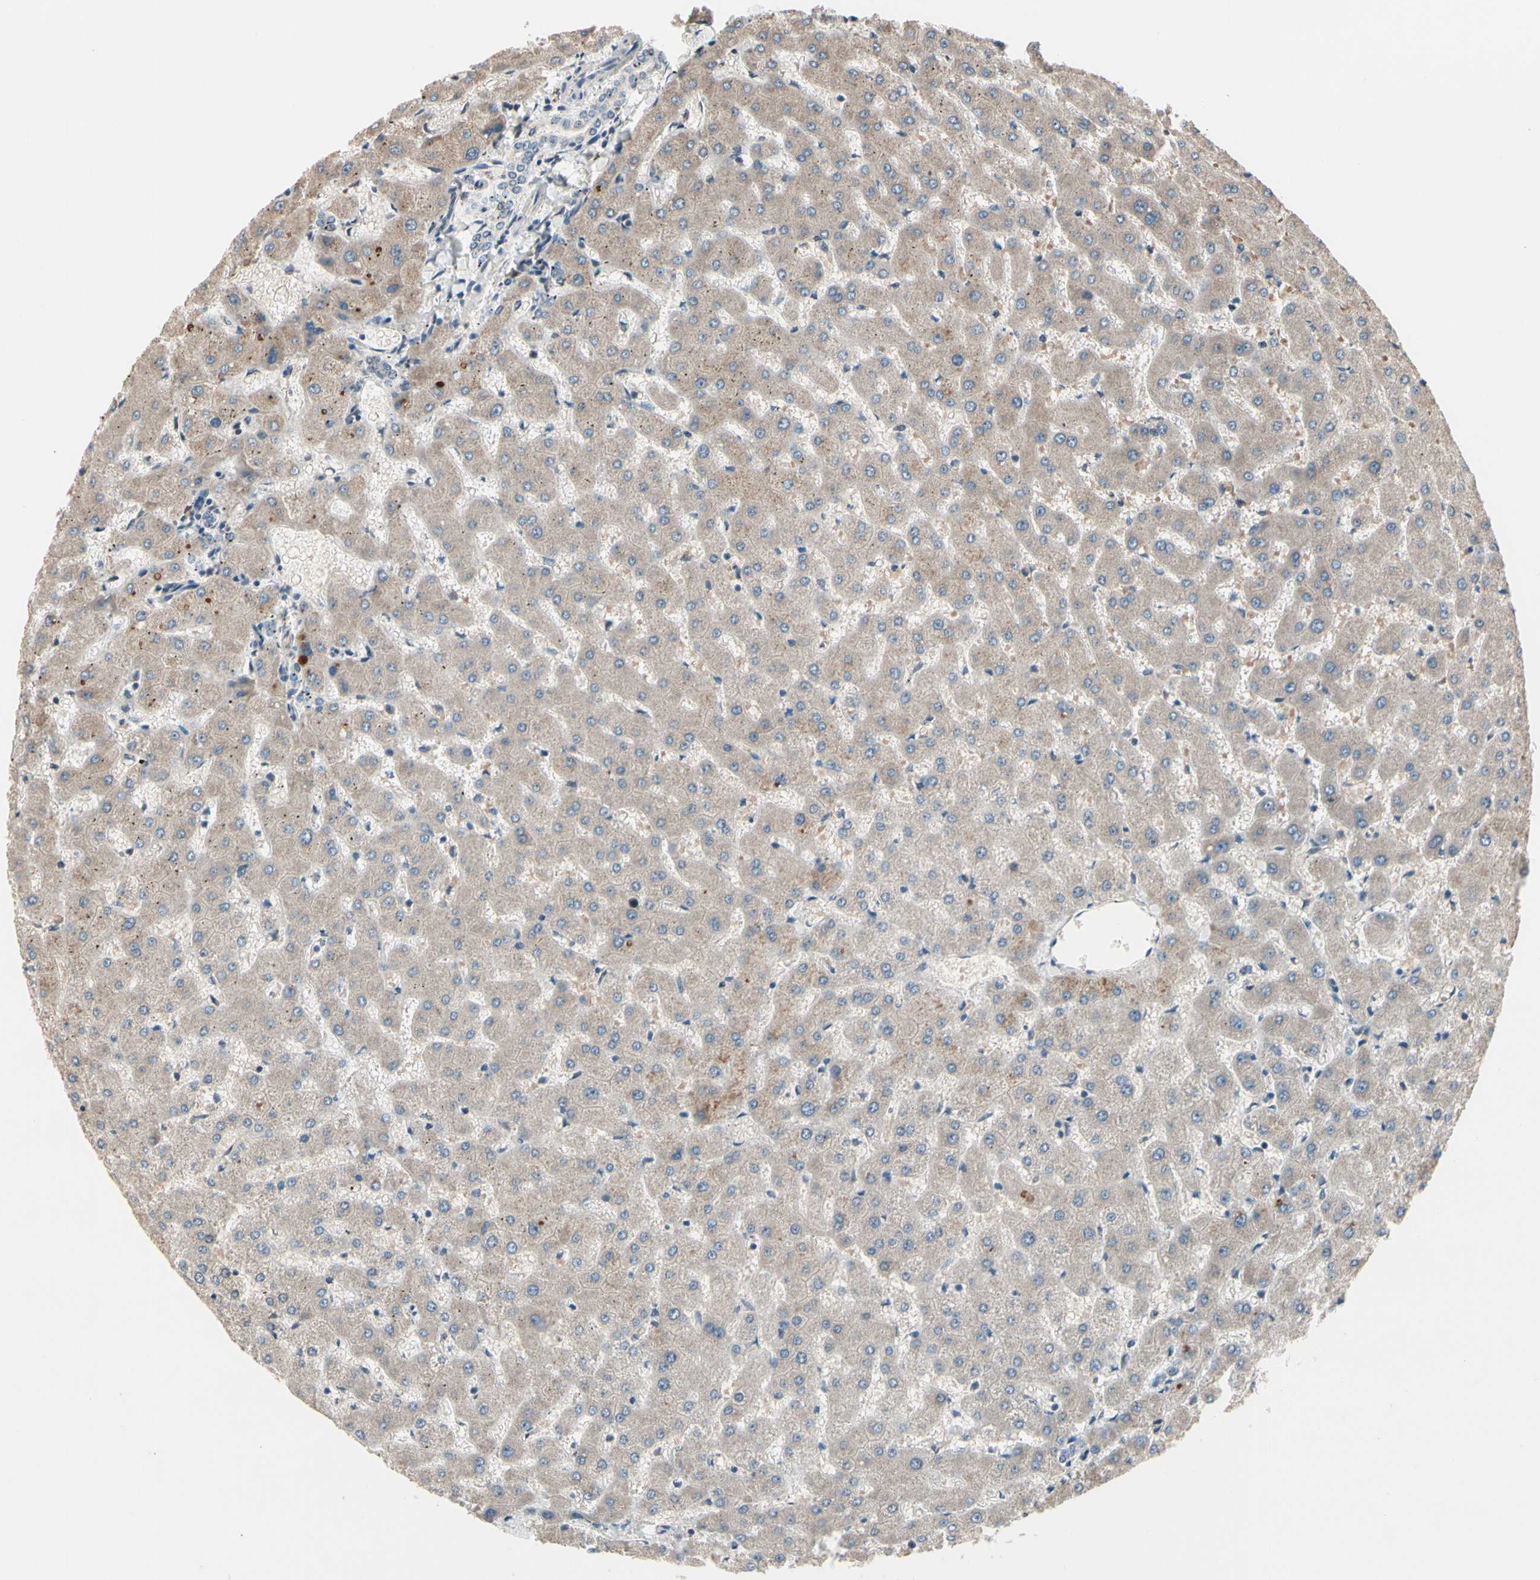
{"staining": {"intensity": "negative", "quantity": "none", "location": "none"}, "tissue": "liver", "cell_type": "Cholangiocytes", "image_type": "normal", "snomed": [{"axis": "morphology", "description": "Normal tissue, NOS"}, {"axis": "topography", "description": "Liver"}], "caption": "There is no significant positivity in cholangiocytes of liver.", "gene": "SNX29", "patient": {"sex": "female", "age": 63}}